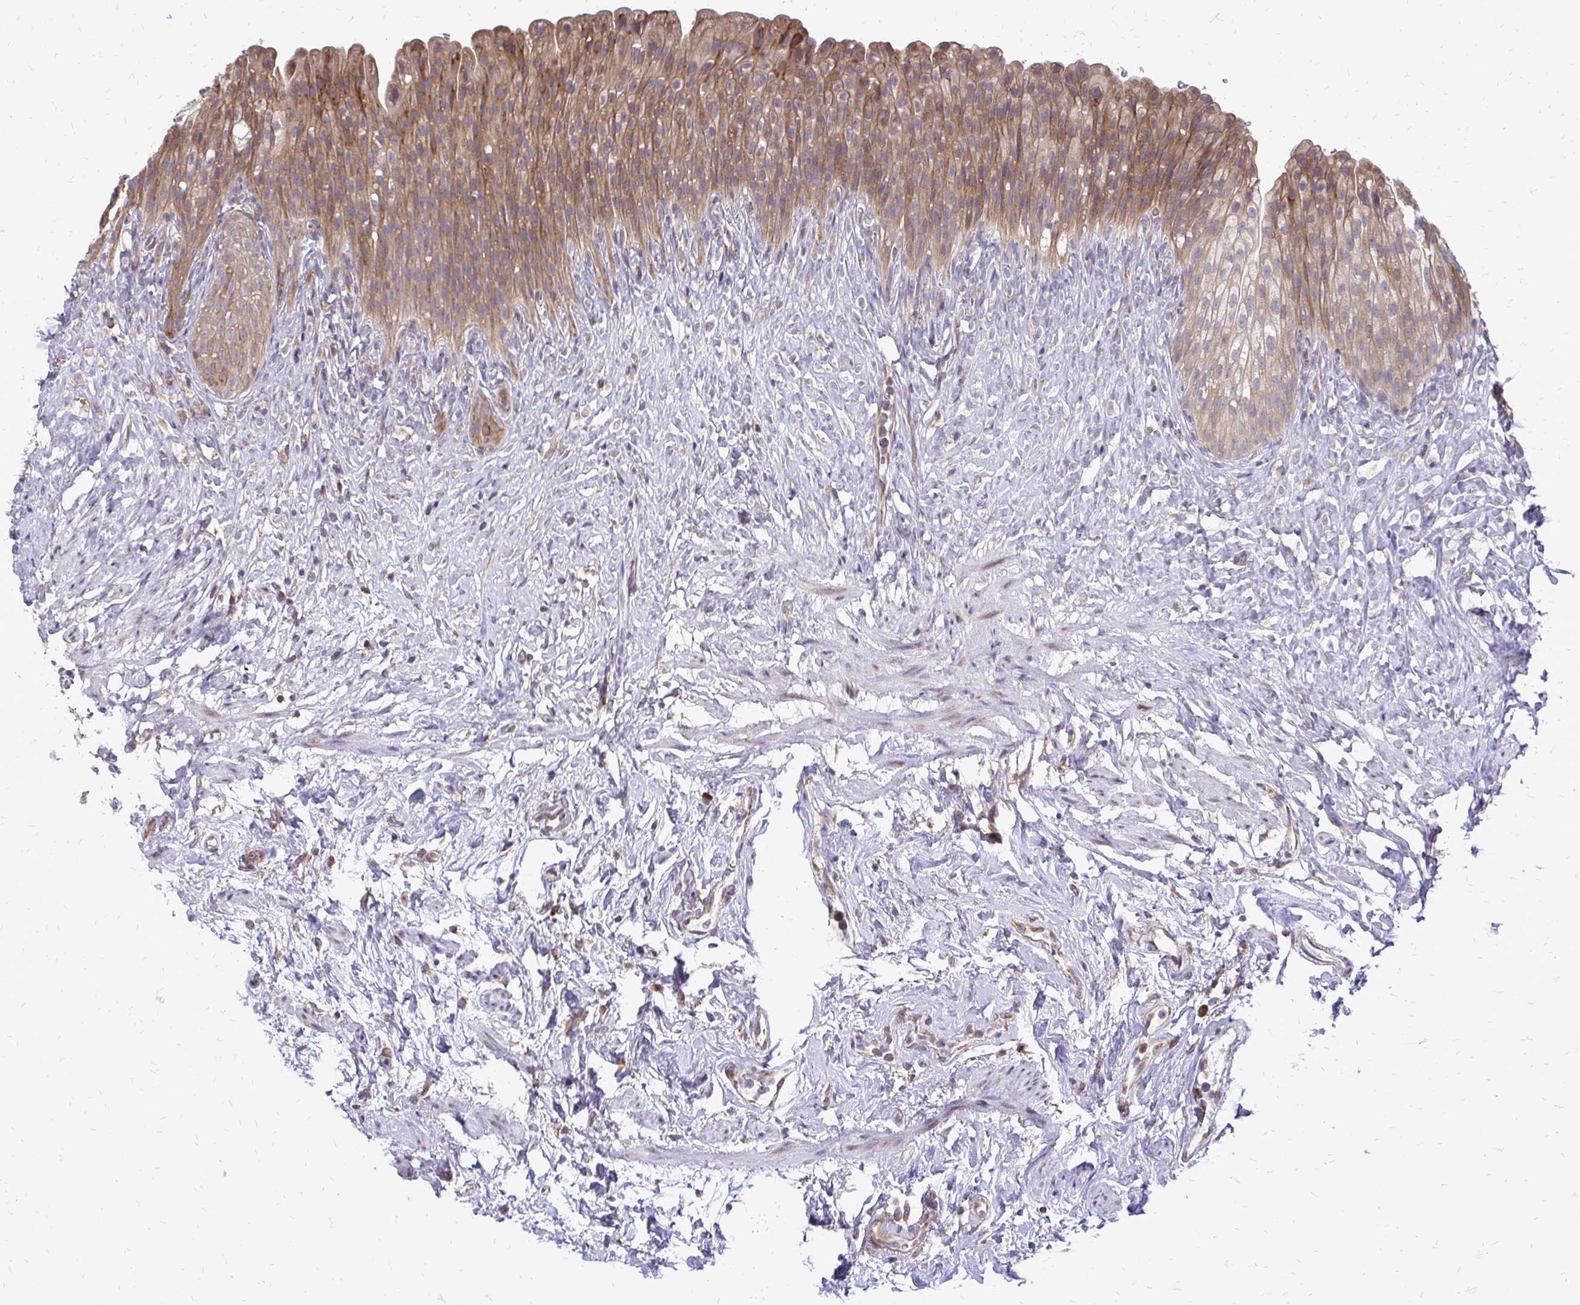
{"staining": {"intensity": "moderate", "quantity": ">75%", "location": "cytoplasmic/membranous"}, "tissue": "urinary bladder", "cell_type": "Urothelial cells", "image_type": "normal", "snomed": [{"axis": "morphology", "description": "Normal tissue, NOS"}, {"axis": "topography", "description": "Urinary bladder"}, {"axis": "topography", "description": "Prostate"}], "caption": "DAB (3,3'-diaminobenzidine) immunohistochemical staining of normal human urinary bladder exhibits moderate cytoplasmic/membranous protein expression in about >75% of urothelial cells. (IHC, brightfield microscopy, high magnification).", "gene": "RPS3", "patient": {"sex": "male", "age": 76}}